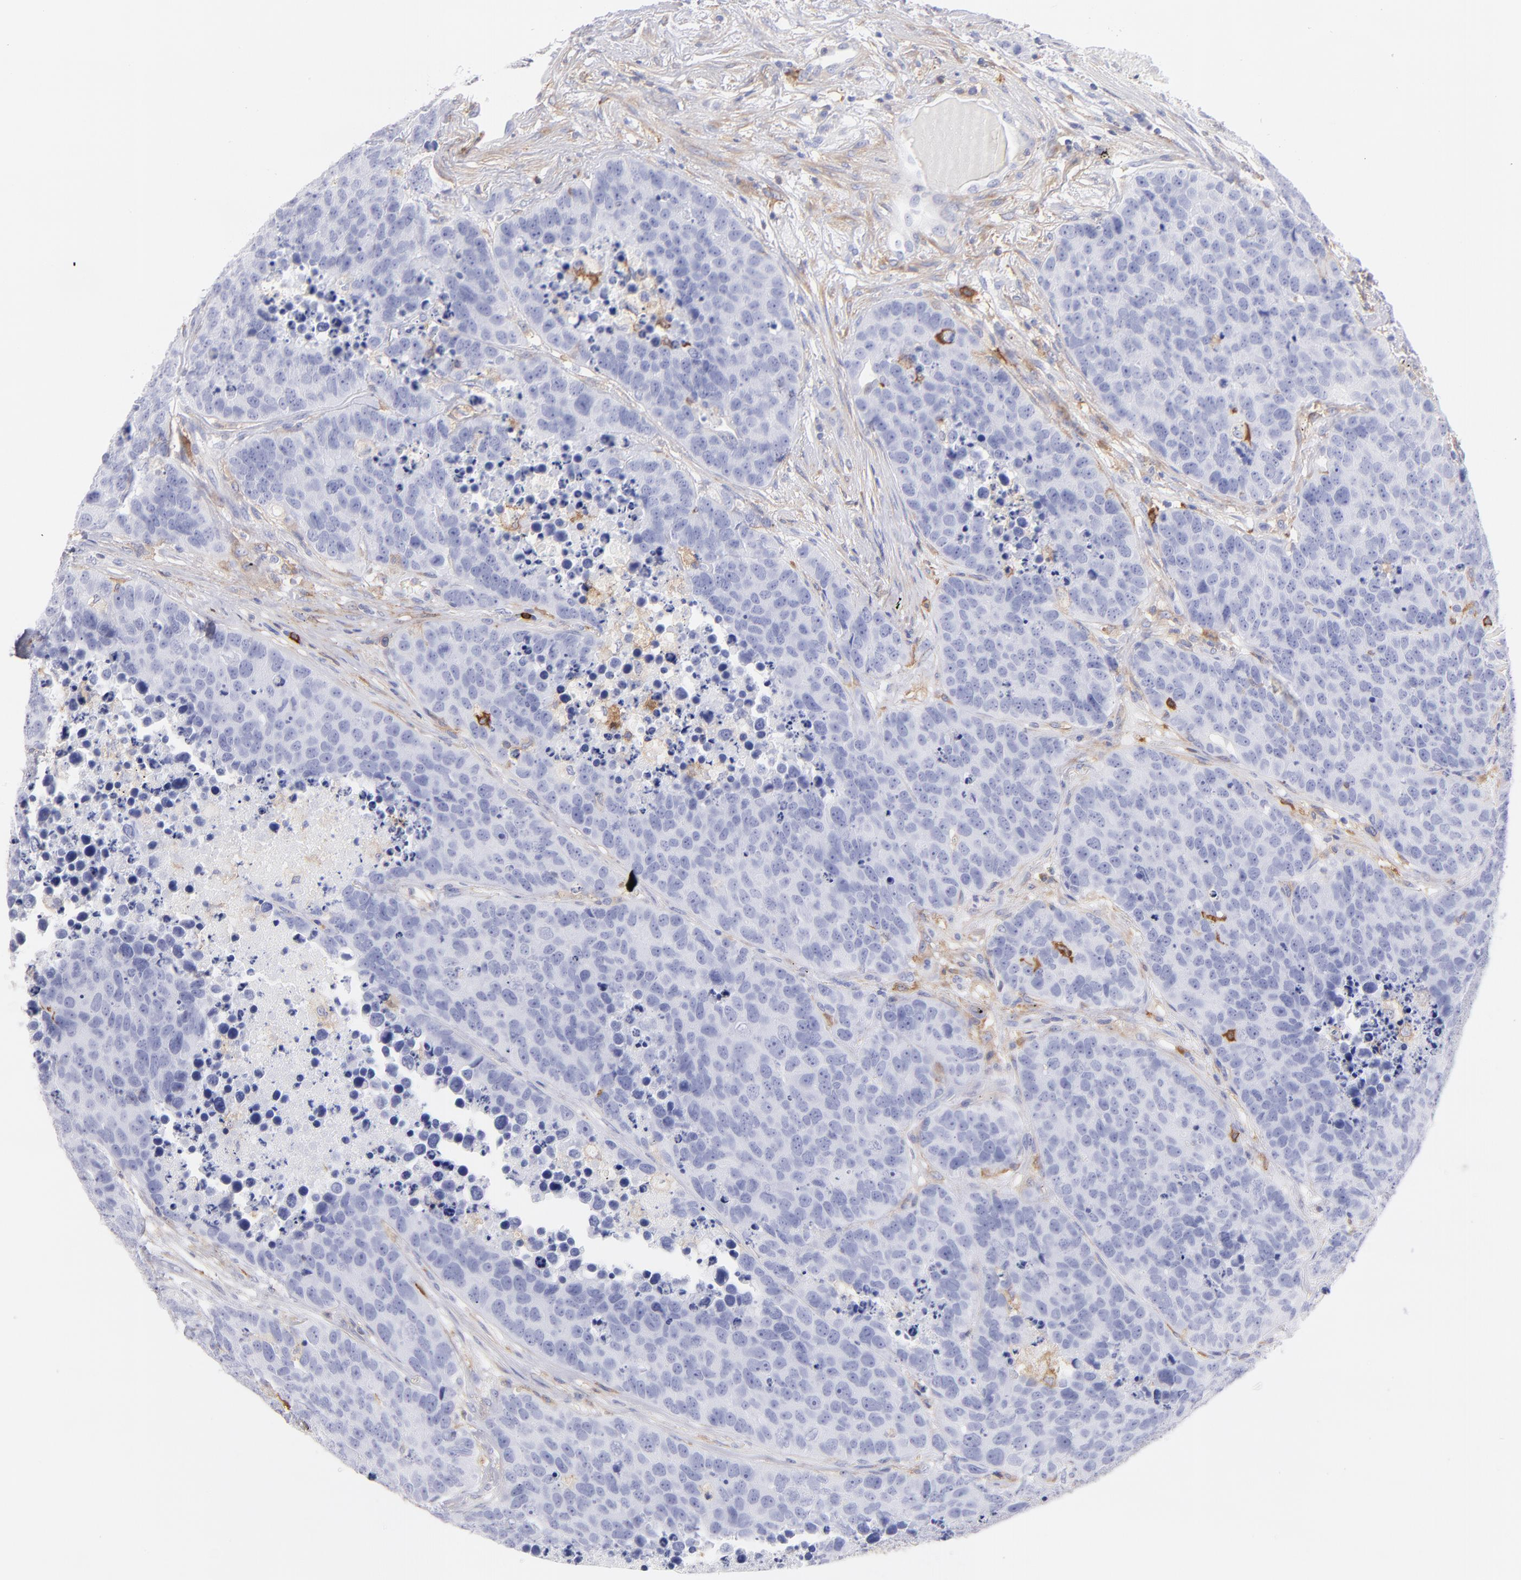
{"staining": {"intensity": "negative", "quantity": "none", "location": "none"}, "tissue": "carcinoid", "cell_type": "Tumor cells", "image_type": "cancer", "snomed": [{"axis": "morphology", "description": "Carcinoid, malignant, NOS"}, {"axis": "topography", "description": "Lung"}], "caption": "Tumor cells show no significant expression in carcinoid (malignant). Nuclei are stained in blue.", "gene": "PRKCA", "patient": {"sex": "male", "age": 60}}